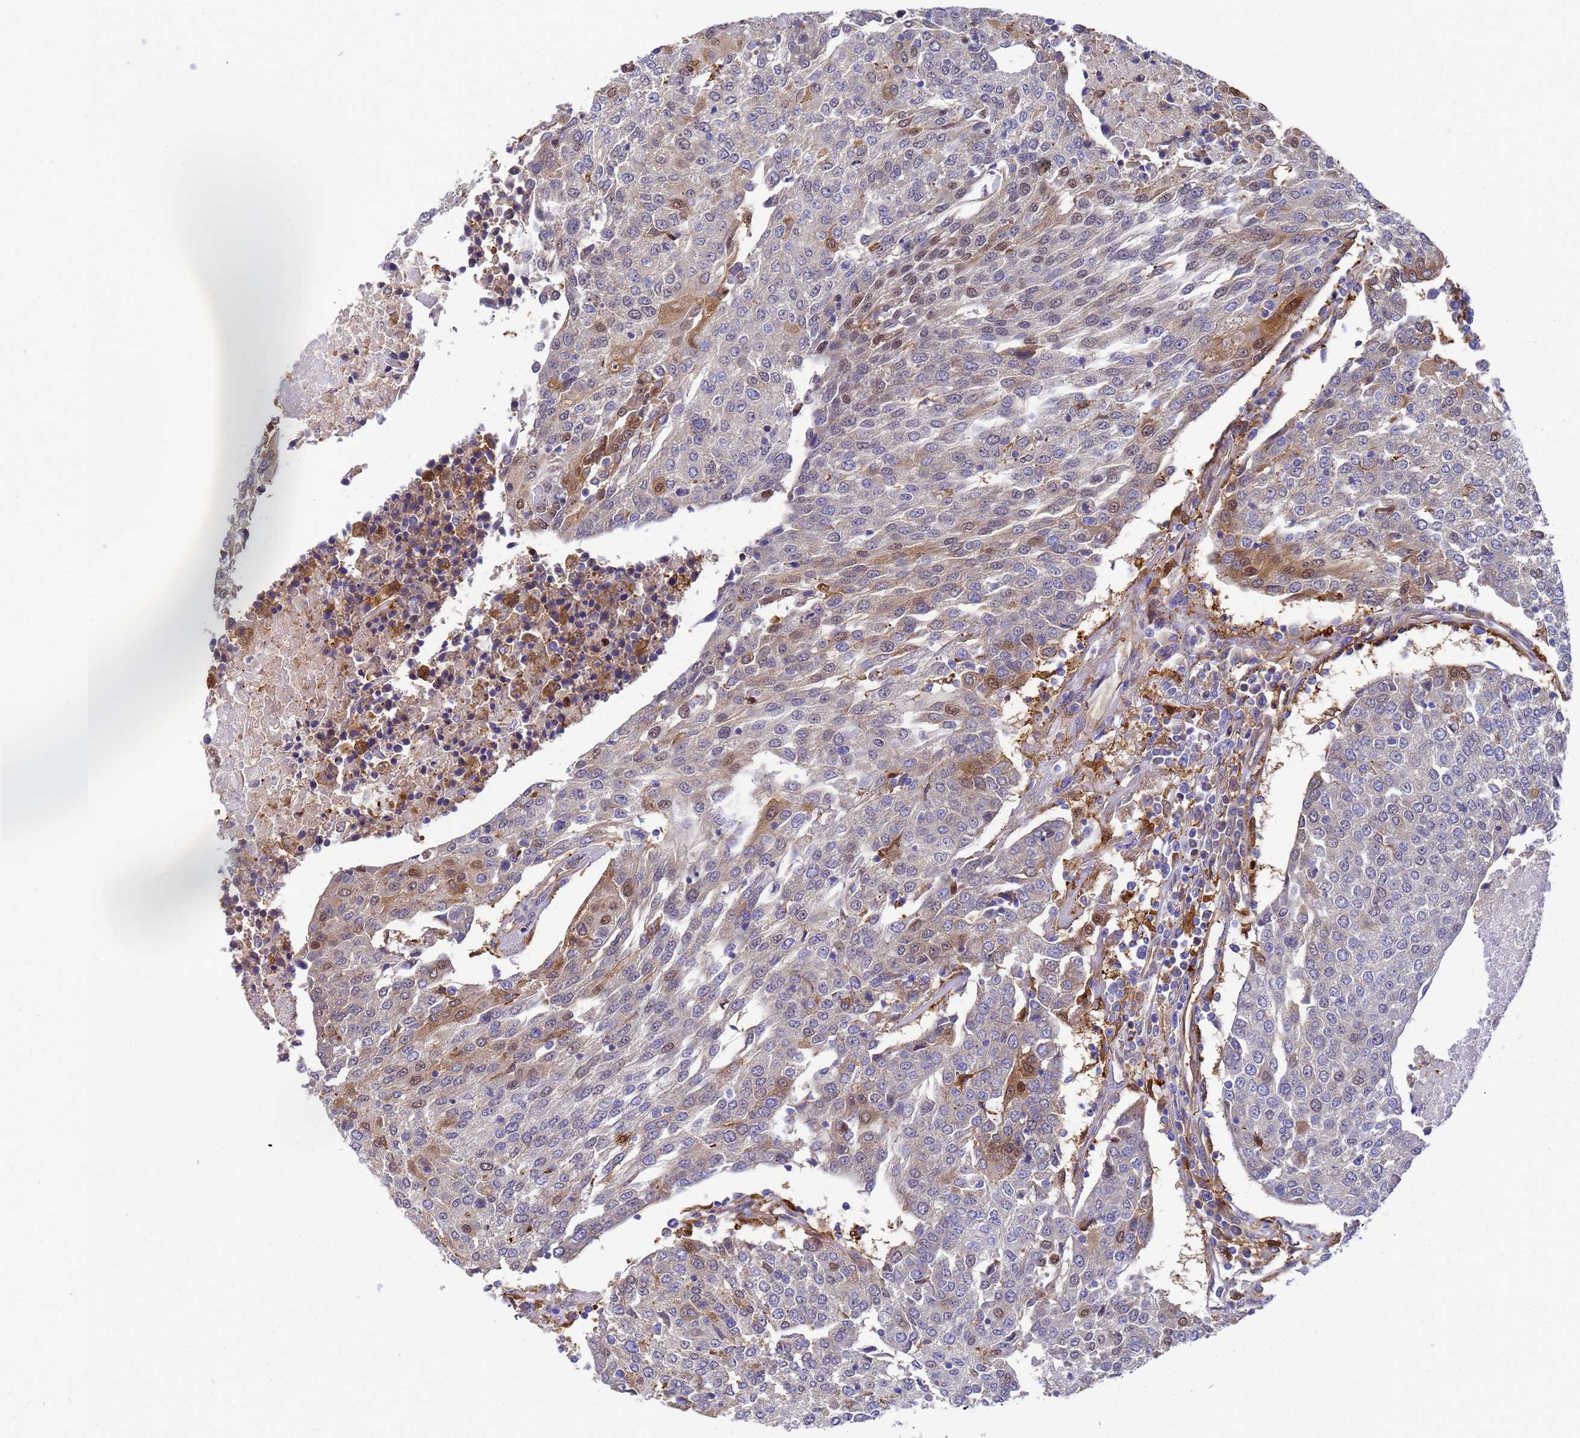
{"staining": {"intensity": "moderate", "quantity": "<25%", "location": "cytoplasmic/membranous,nuclear"}, "tissue": "urothelial cancer", "cell_type": "Tumor cells", "image_type": "cancer", "snomed": [{"axis": "morphology", "description": "Urothelial carcinoma, High grade"}, {"axis": "topography", "description": "Urinary bladder"}], "caption": "DAB (3,3'-diaminobenzidine) immunohistochemical staining of urothelial cancer demonstrates moderate cytoplasmic/membranous and nuclear protein expression in about <25% of tumor cells.", "gene": "SLC35E2B", "patient": {"sex": "female", "age": 85}}